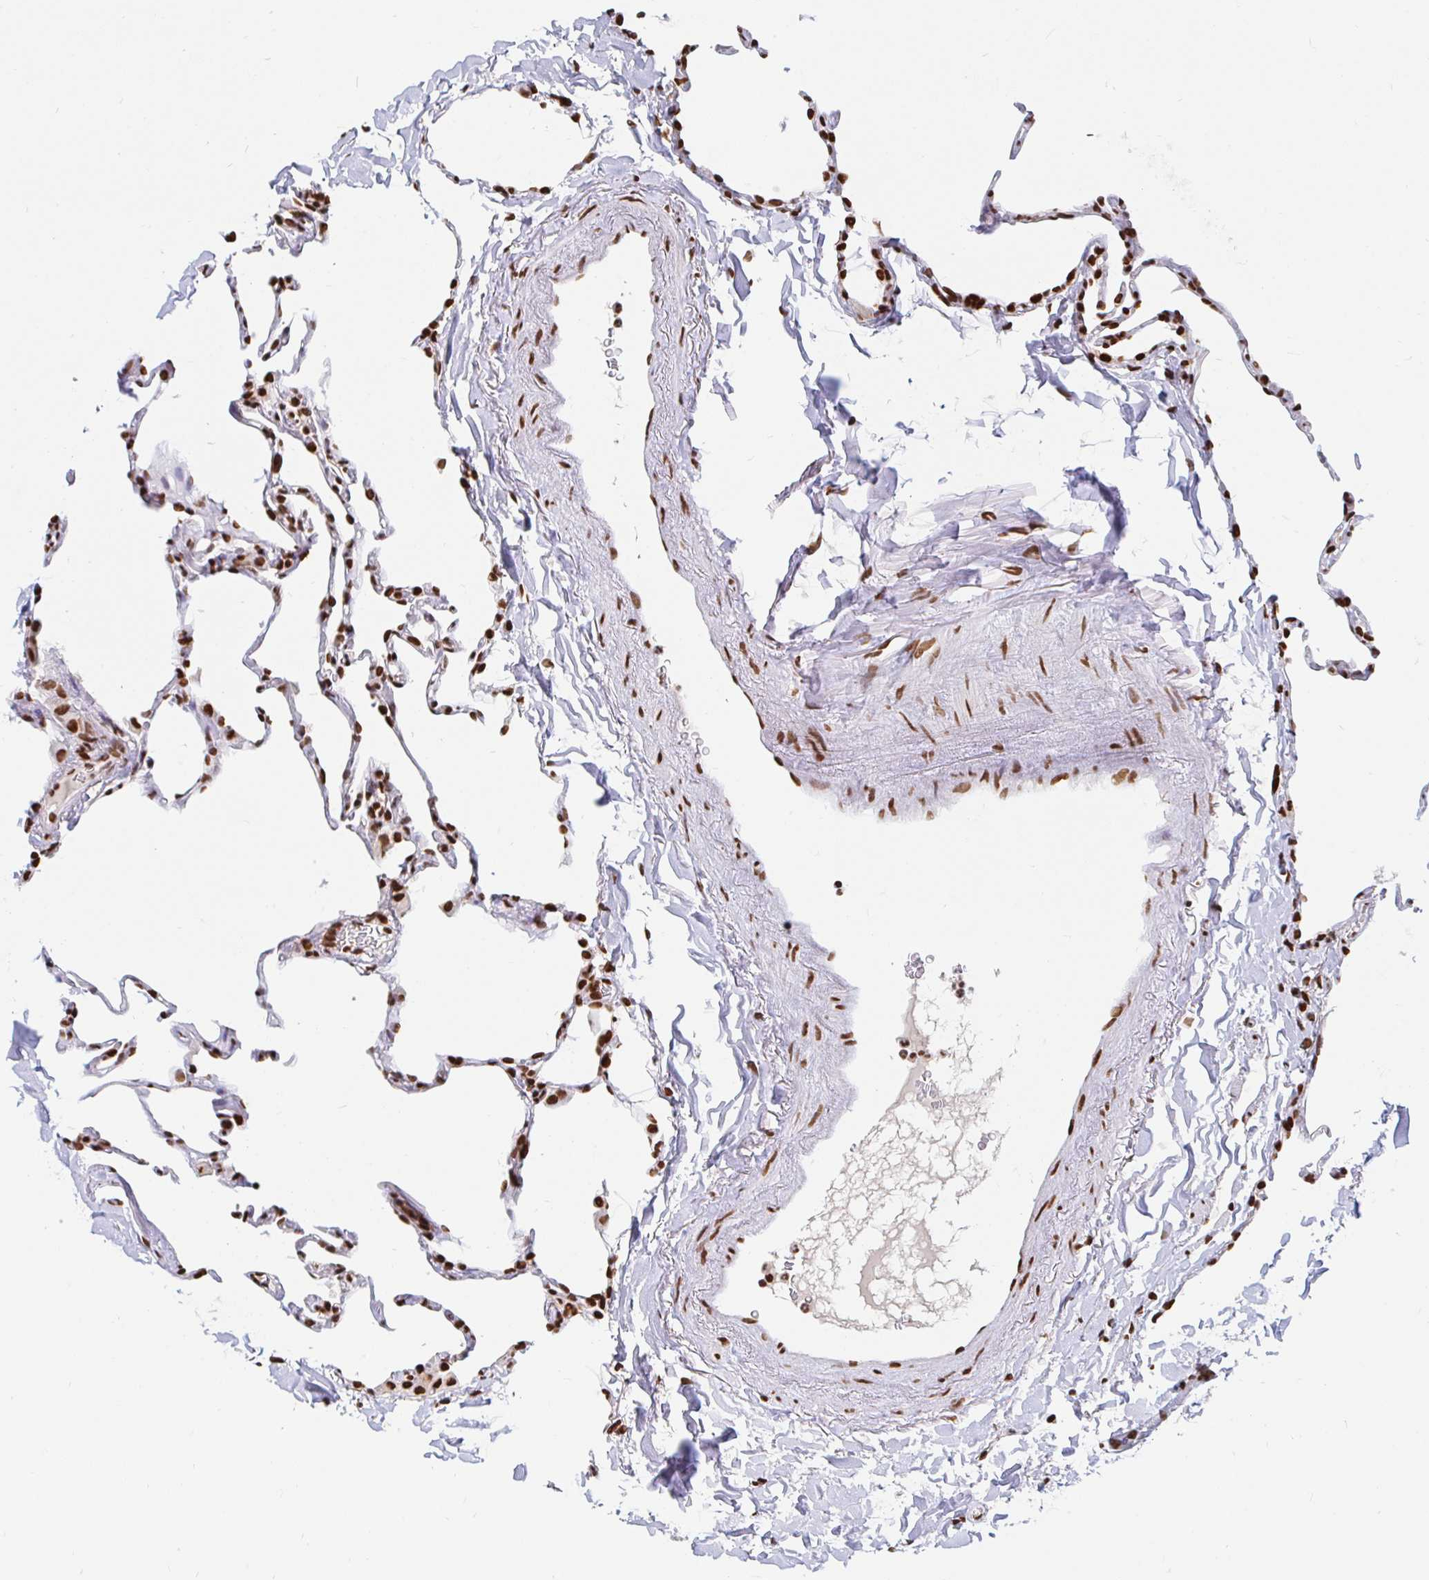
{"staining": {"intensity": "strong", "quantity": ">75%", "location": "nuclear"}, "tissue": "lung", "cell_type": "Alveolar cells", "image_type": "normal", "snomed": [{"axis": "morphology", "description": "Normal tissue, NOS"}, {"axis": "topography", "description": "Lung"}], "caption": "Human lung stained with a protein marker displays strong staining in alveolar cells.", "gene": "RBMXL1", "patient": {"sex": "male", "age": 65}}